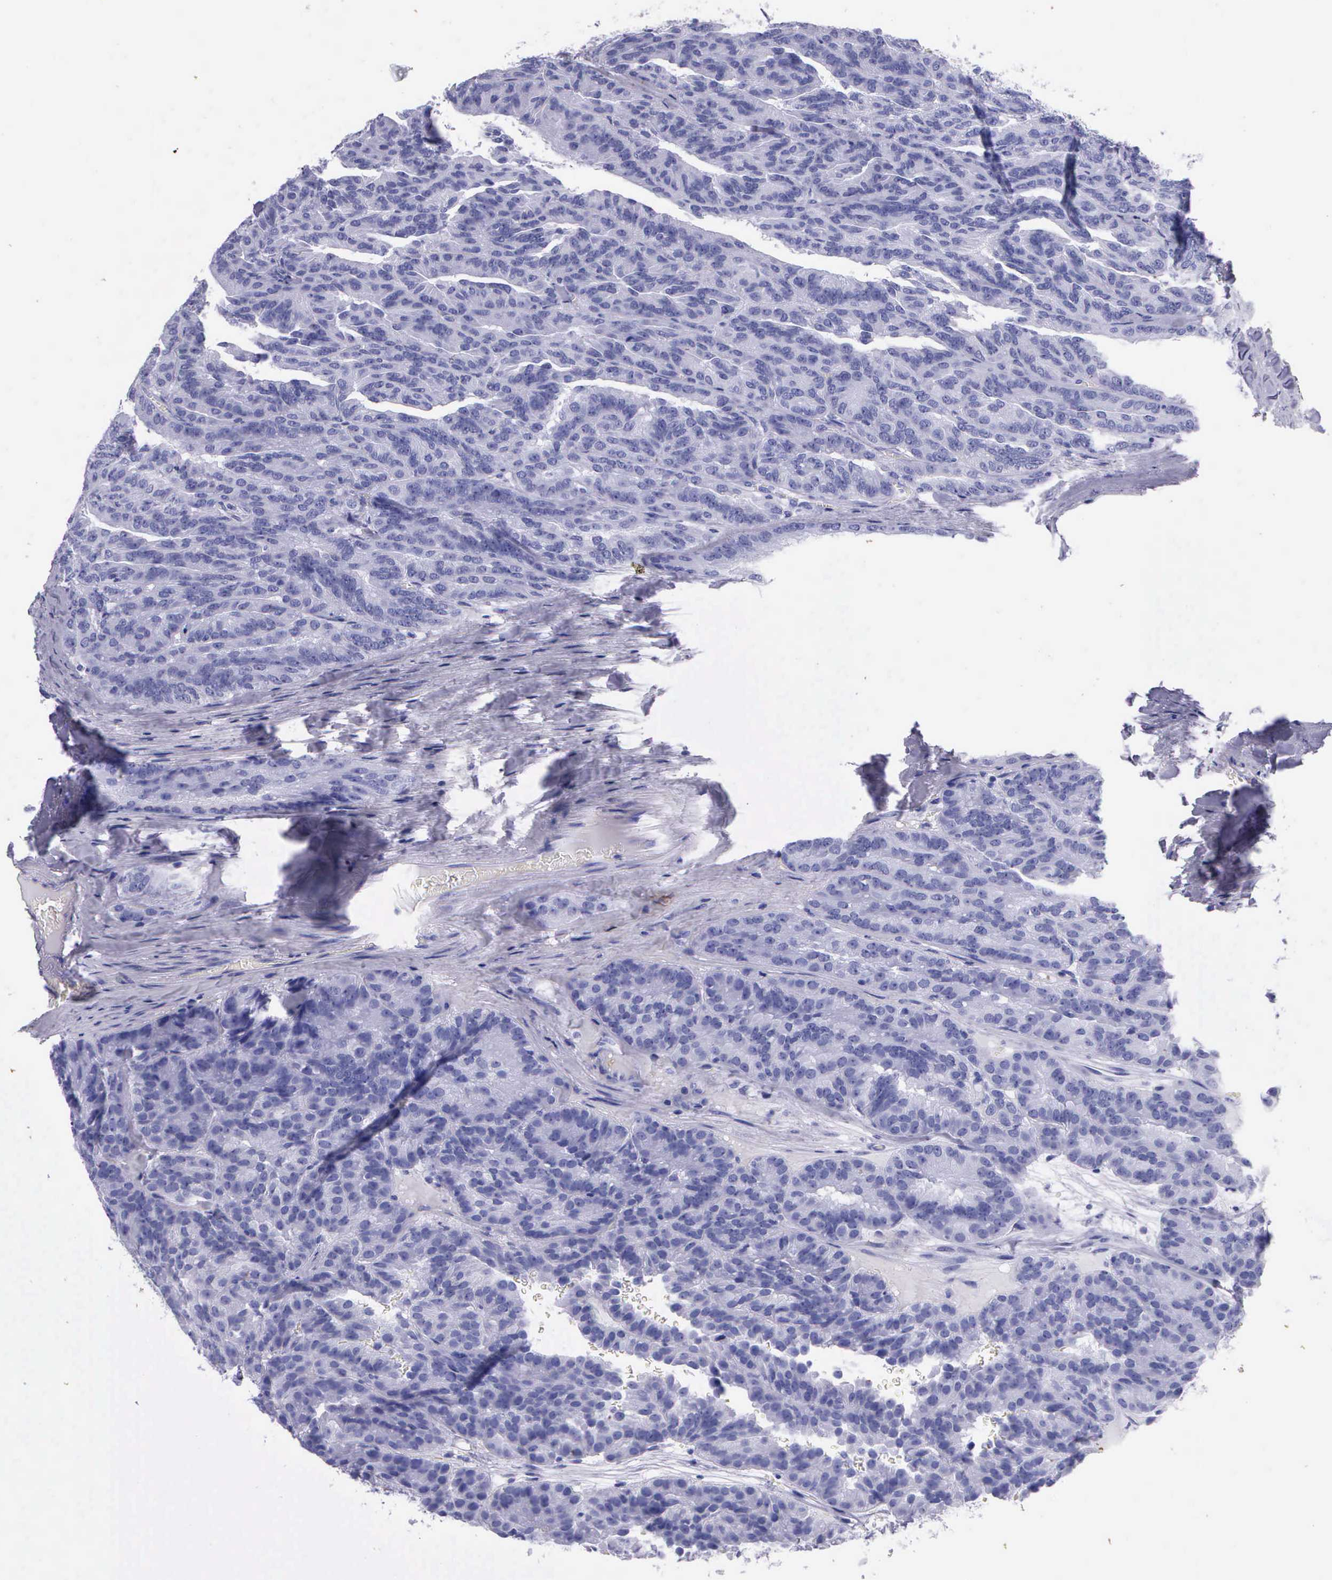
{"staining": {"intensity": "negative", "quantity": "none", "location": "none"}, "tissue": "renal cancer", "cell_type": "Tumor cells", "image_type": "cancer", "snomed": [{"axis": "morphology", "description": "Adenocarcinoma, NOS"}, {"axis": "topography", "description": "Kidney"}], "caption": "Image shows no protein staining in tumor cells of renal adenocarcinoma tissue.", "gene": "KLK3", "patient": {"sex": "male", "age": 46}}